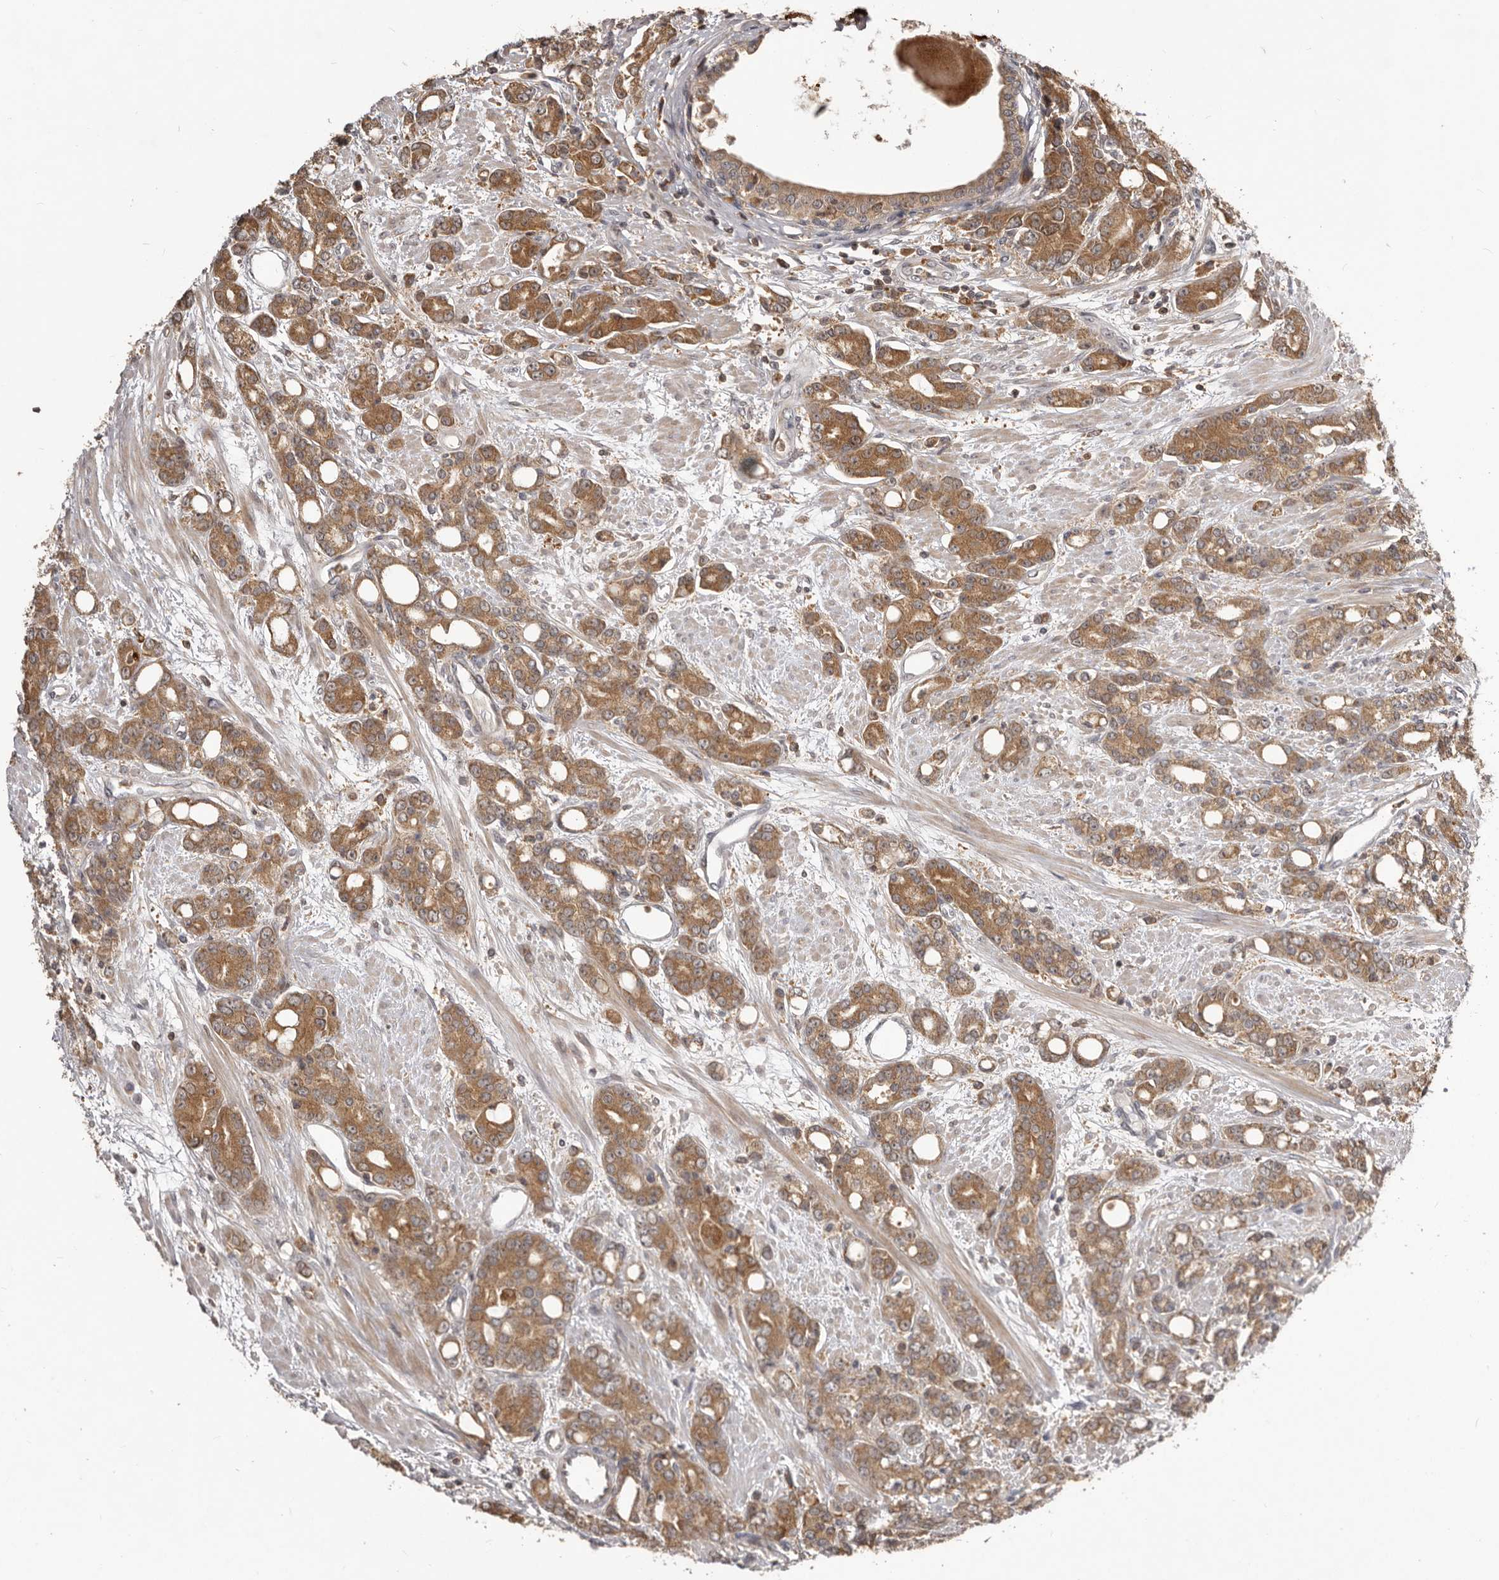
{"staining": {"intensity": "moderate", "quantity": ">75%", "location": "cytoplasmic/membranous"}, "tissue": "prostate cancer", "cell_type": "Tumor cells", "image_type": "cancer", "snomed": [{"axis": "morphology", "description": "Adenocarcinoma, High grade"}, {"axis": "topography", "description": "Prostate"}], "caption": "Immunohistochemistry photomicrograph of human adenocarcinoma (high-grade) (prostate) stained for a protein (brown), which displays medium levels of moderate cytoplasmic/membranous expression in approximately >75% of tumor cells.", "gene": "RNF187", "patient": {"sex": "male", "age": 62}}